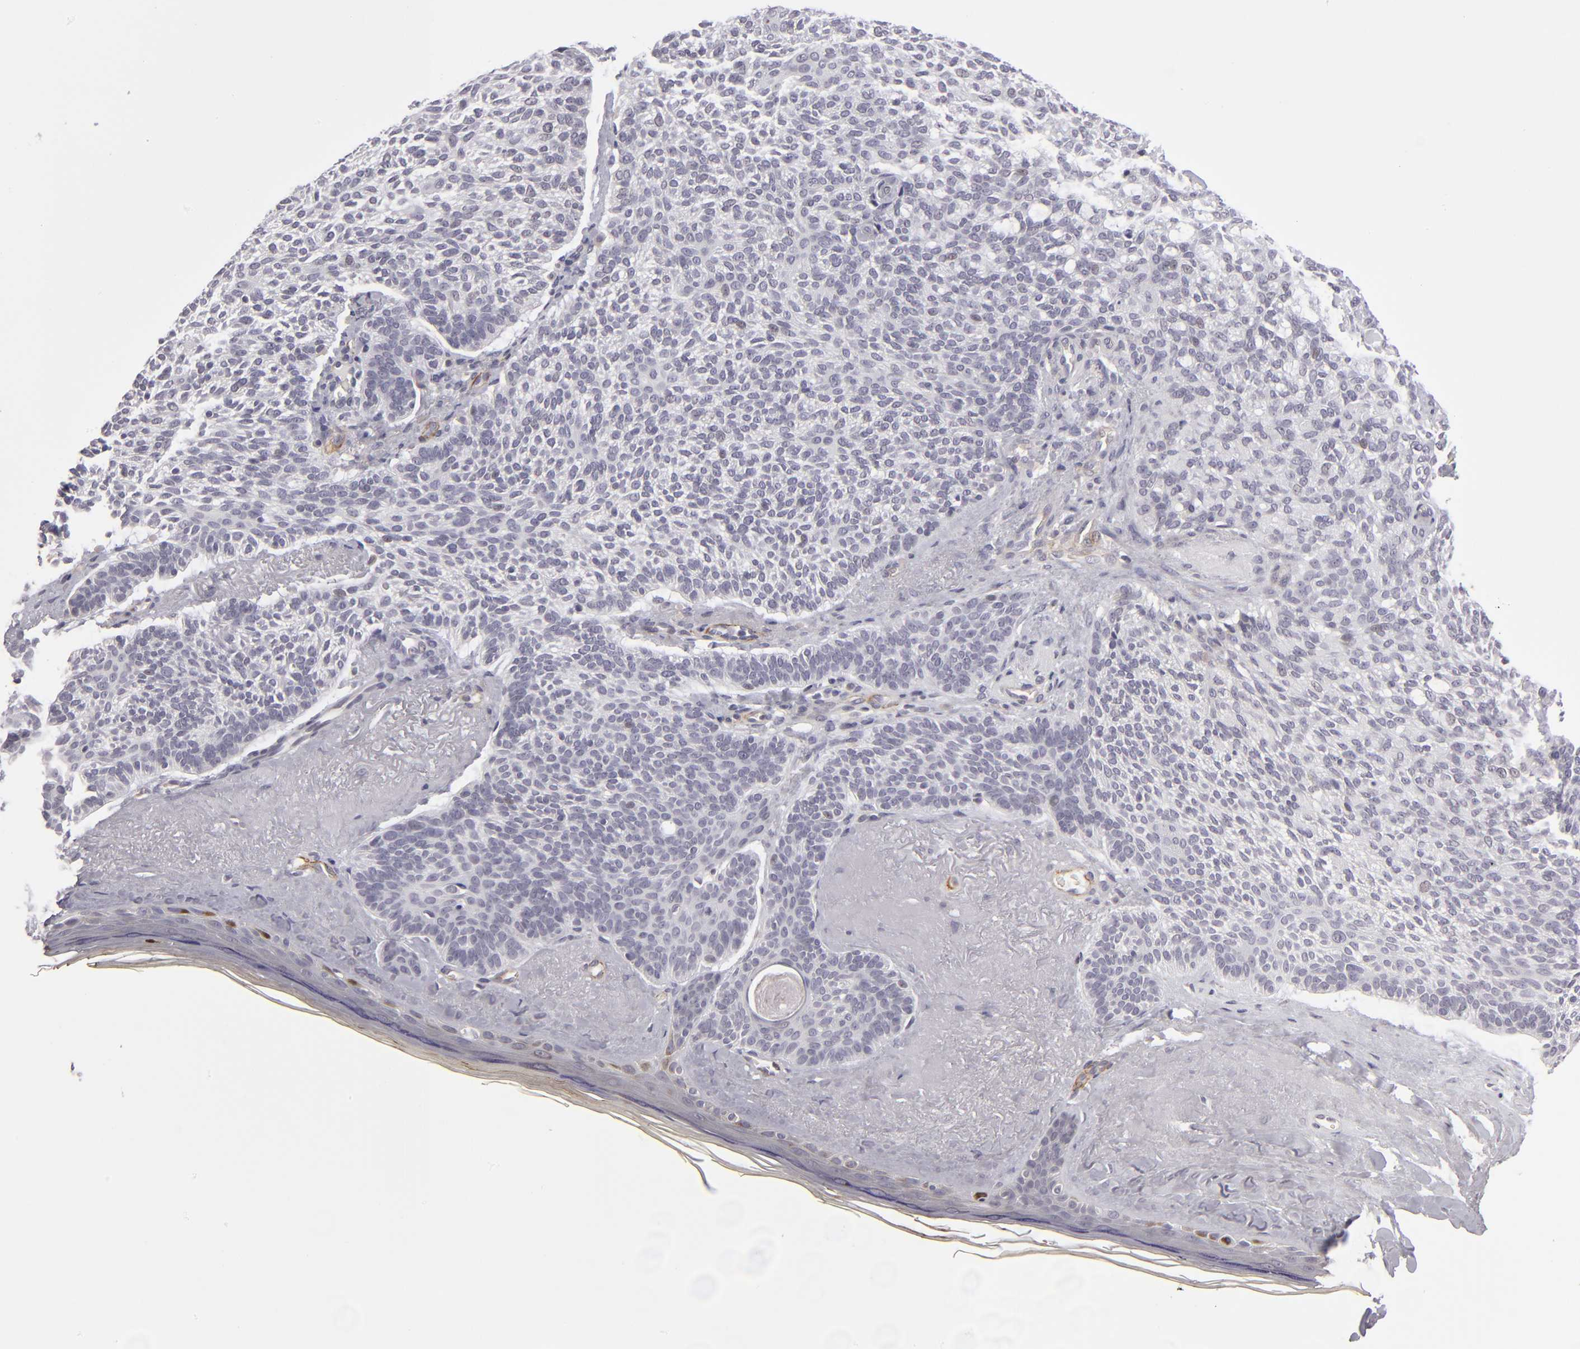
{"staining": {"intensity": "negative", "quantity": "none", "location": "none"}, "tissue": "skin cancer", "cell_type": "Tumor cells", "image_type": "cancer", "snomed": [{"axis": "morphology", "description": "Normal tissue, NOS"}, {"axis": "morphology", "description": "Basal cell carcinoma"}, {"axis": "topography", "description": "Skin"}], "caption": "Immunohistochemistry (IHC) micrograph of human skin cancer stained for a protein (brown), which demonstrates no expression in tumor cells.", "gene": "ZNF175", "patient": {"sex": "female", "age": 70}}